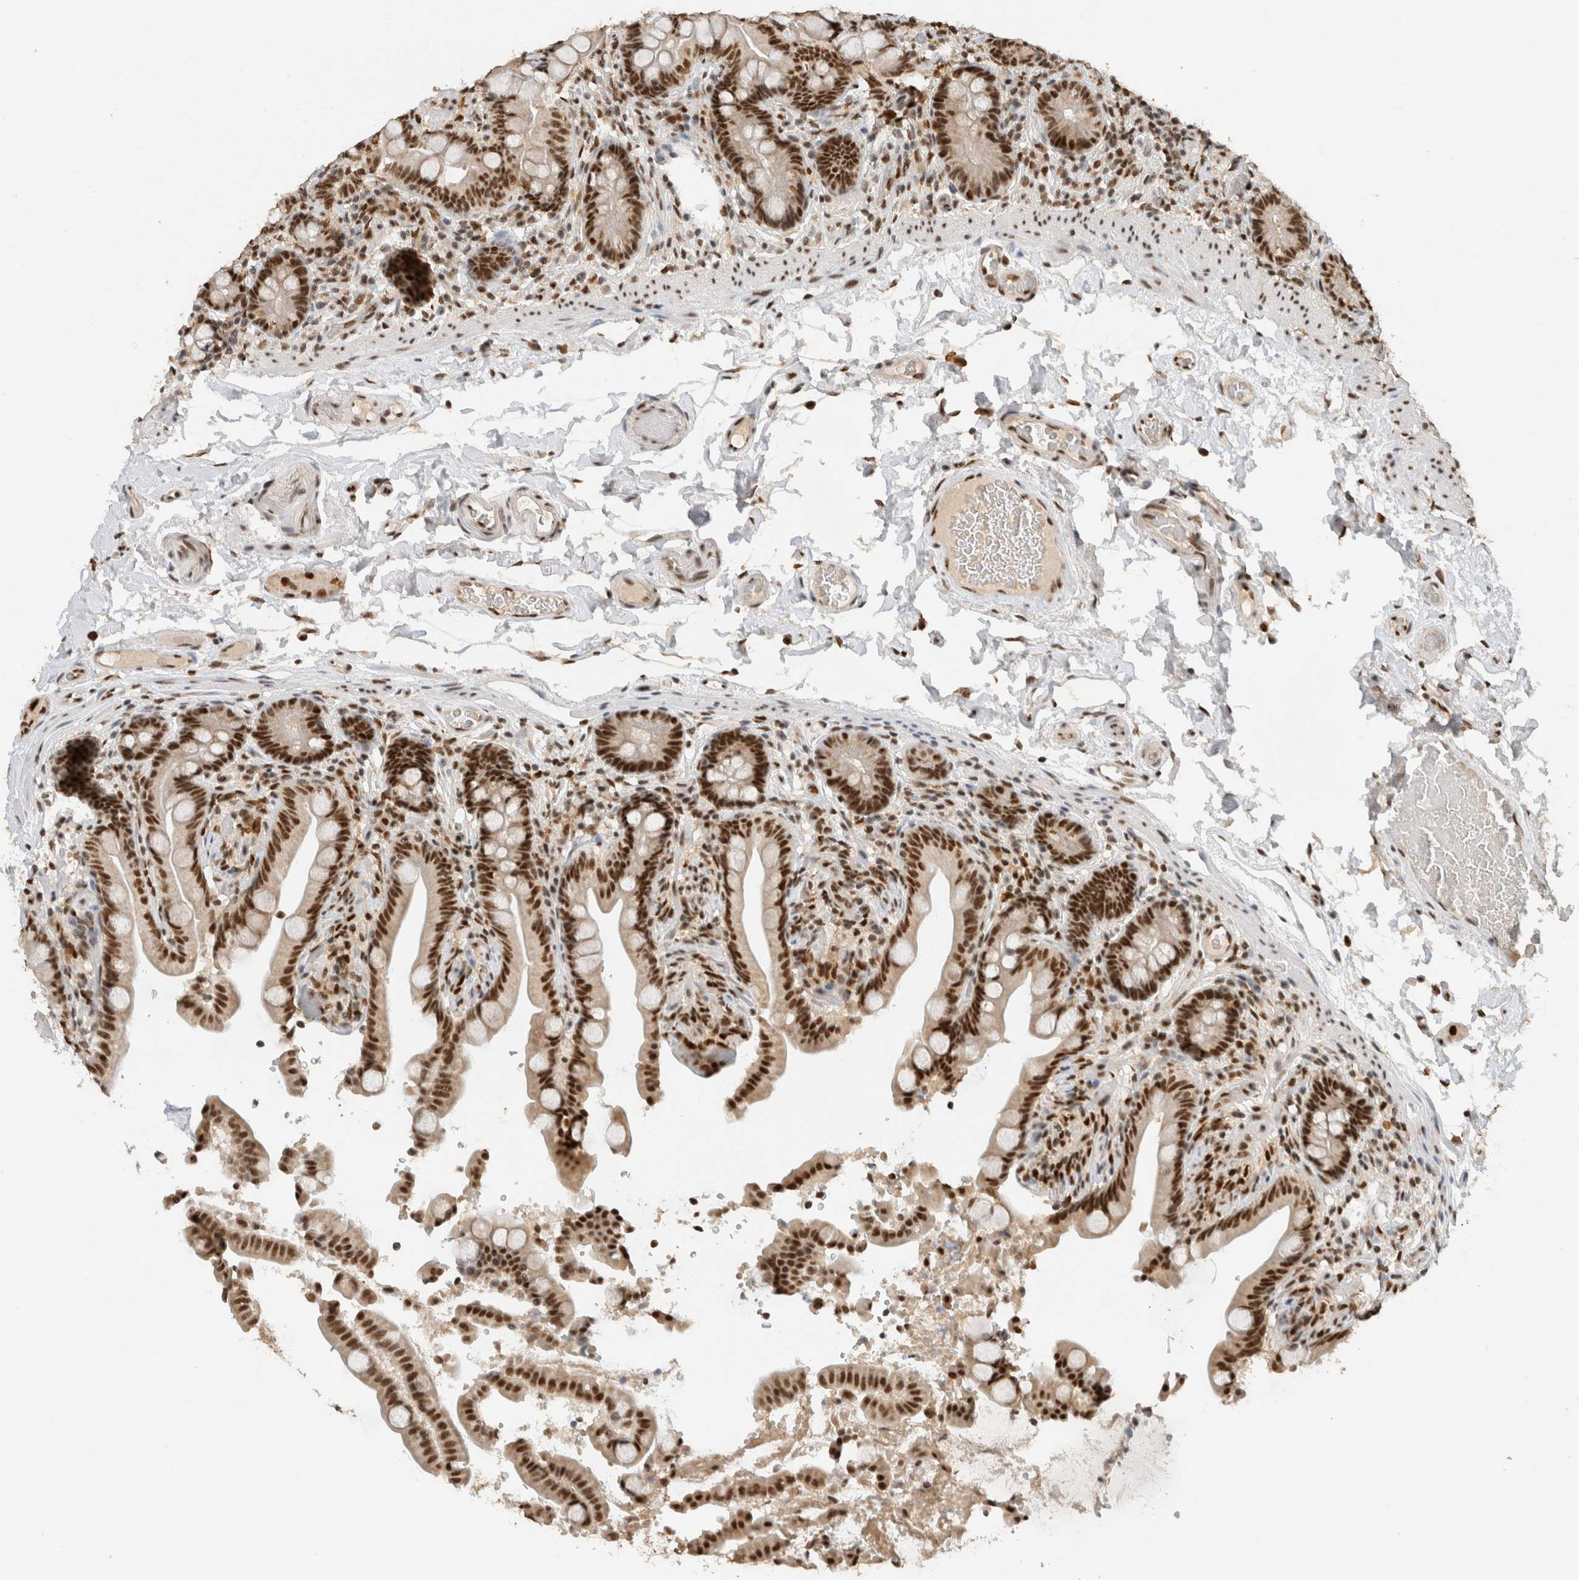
{"staining": {"intensity": "moderate", "quantity": ">75%", "location": "nuclear"}, "tissue": "colon", "cell_type": "Endothelial cells", "image_type": "normal", "snomed": [{"axis": "morphology", "description": "Normal tissue, NOS"}, {"axis": "topography", "description": "Smooth muscle"}, {"axis": "topography", "description": "Colon"}], "caption": "A medium amount of moderate nuclear expression is identified in about >75% of endothelial cells in unremarkable colon.", "gene": "DDX42", "patient": {"sex": "male", "age": 73}}